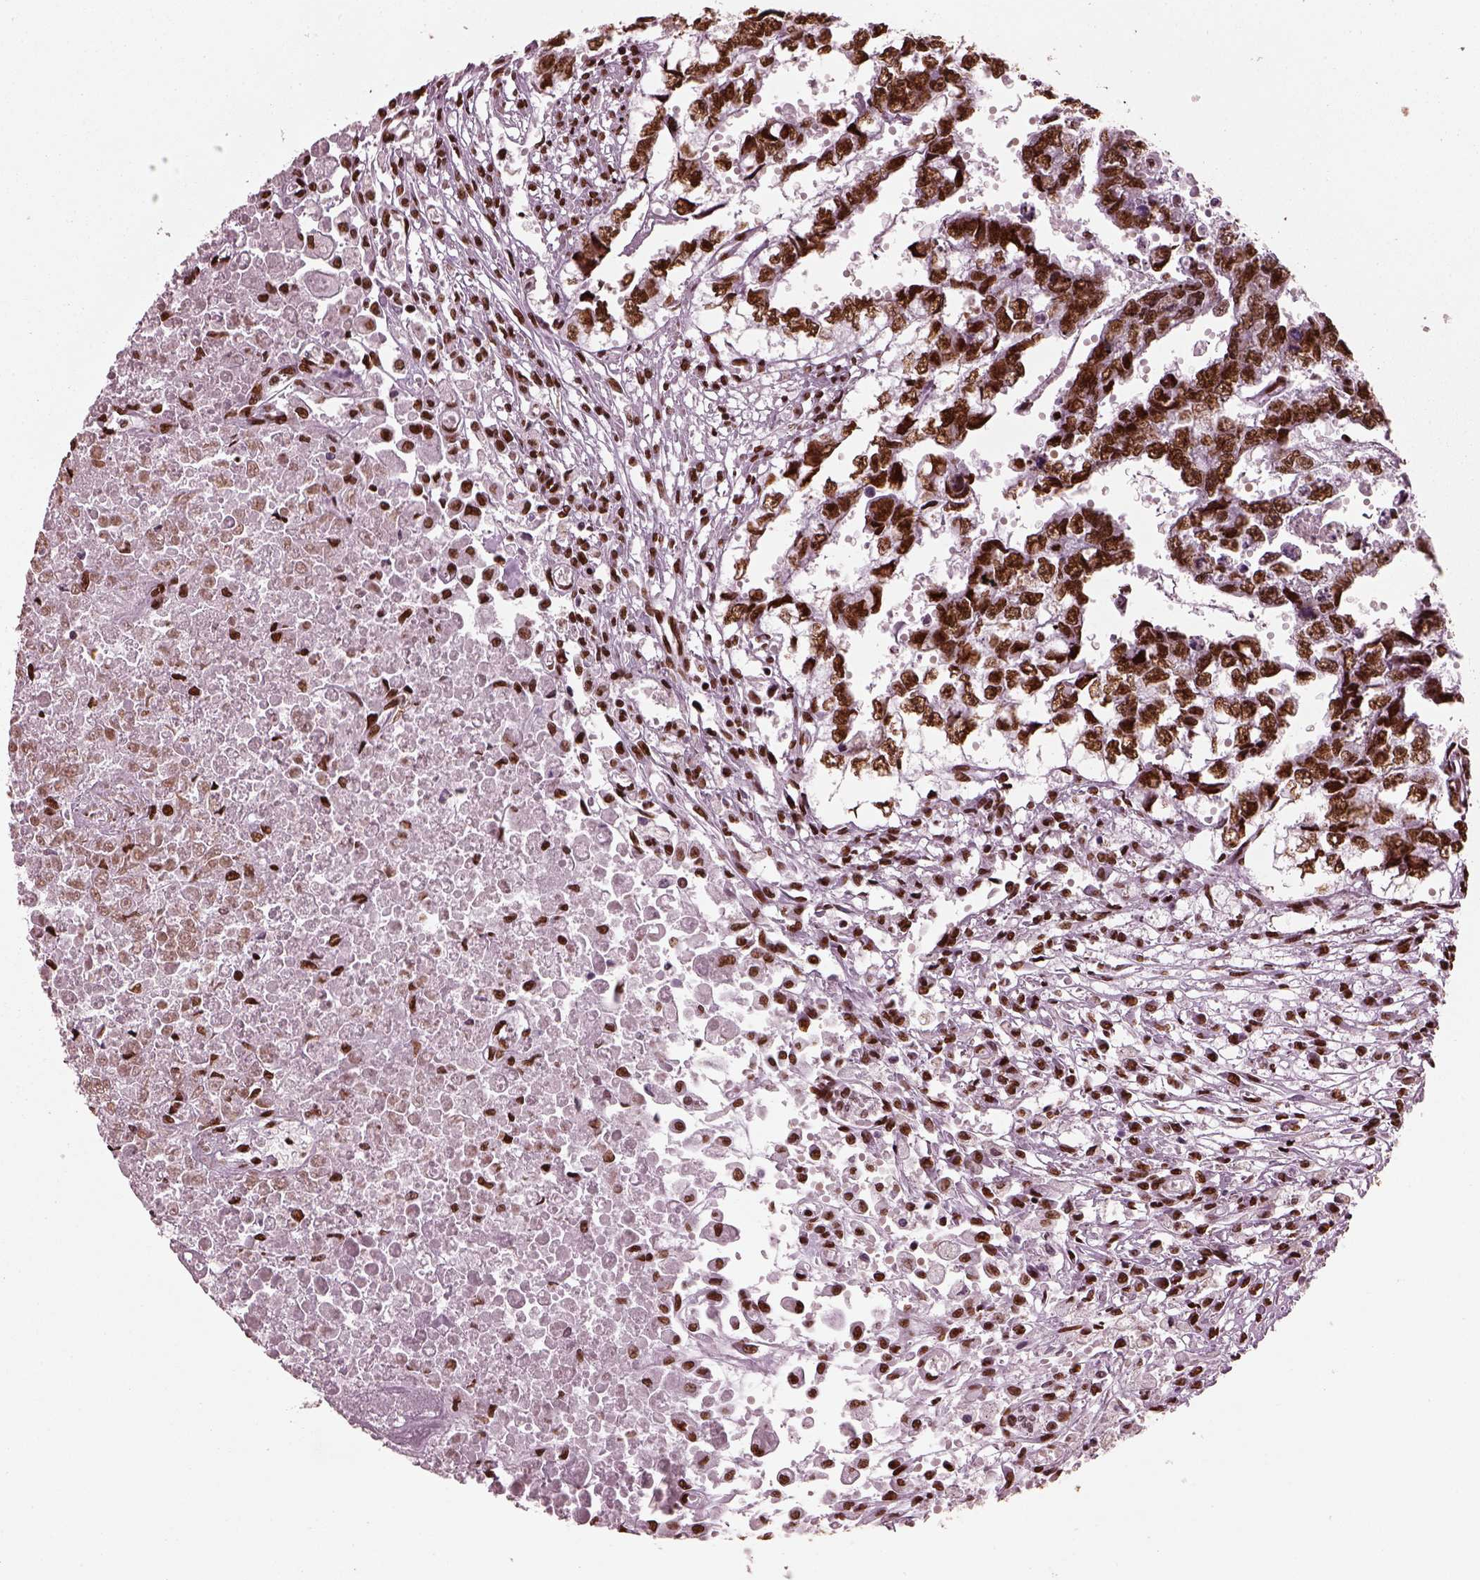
{"staining": {"intensity": "strong", "quantity": ">75%", "location": "nuclear"}, "tissue": "testis cancer", "cell_type": "Tumor cells", "image_type": "cancer", "snomed": [{"axis": "morphology", "description": "Carcinoma, Embryonal, NOS"}, {"axis": "morphology", "description": "Teratoma, malignant, NOS"}, {"axis": "topography", "description": "Testis"}], "caption": "Embryonal carcinoma (testis) stained with a brown dye displays strong nuclear positive positivity in about >75% of tumor cells.", "gene": "CBFA2T3", "patient": {"sex": "male", "age": 44}}